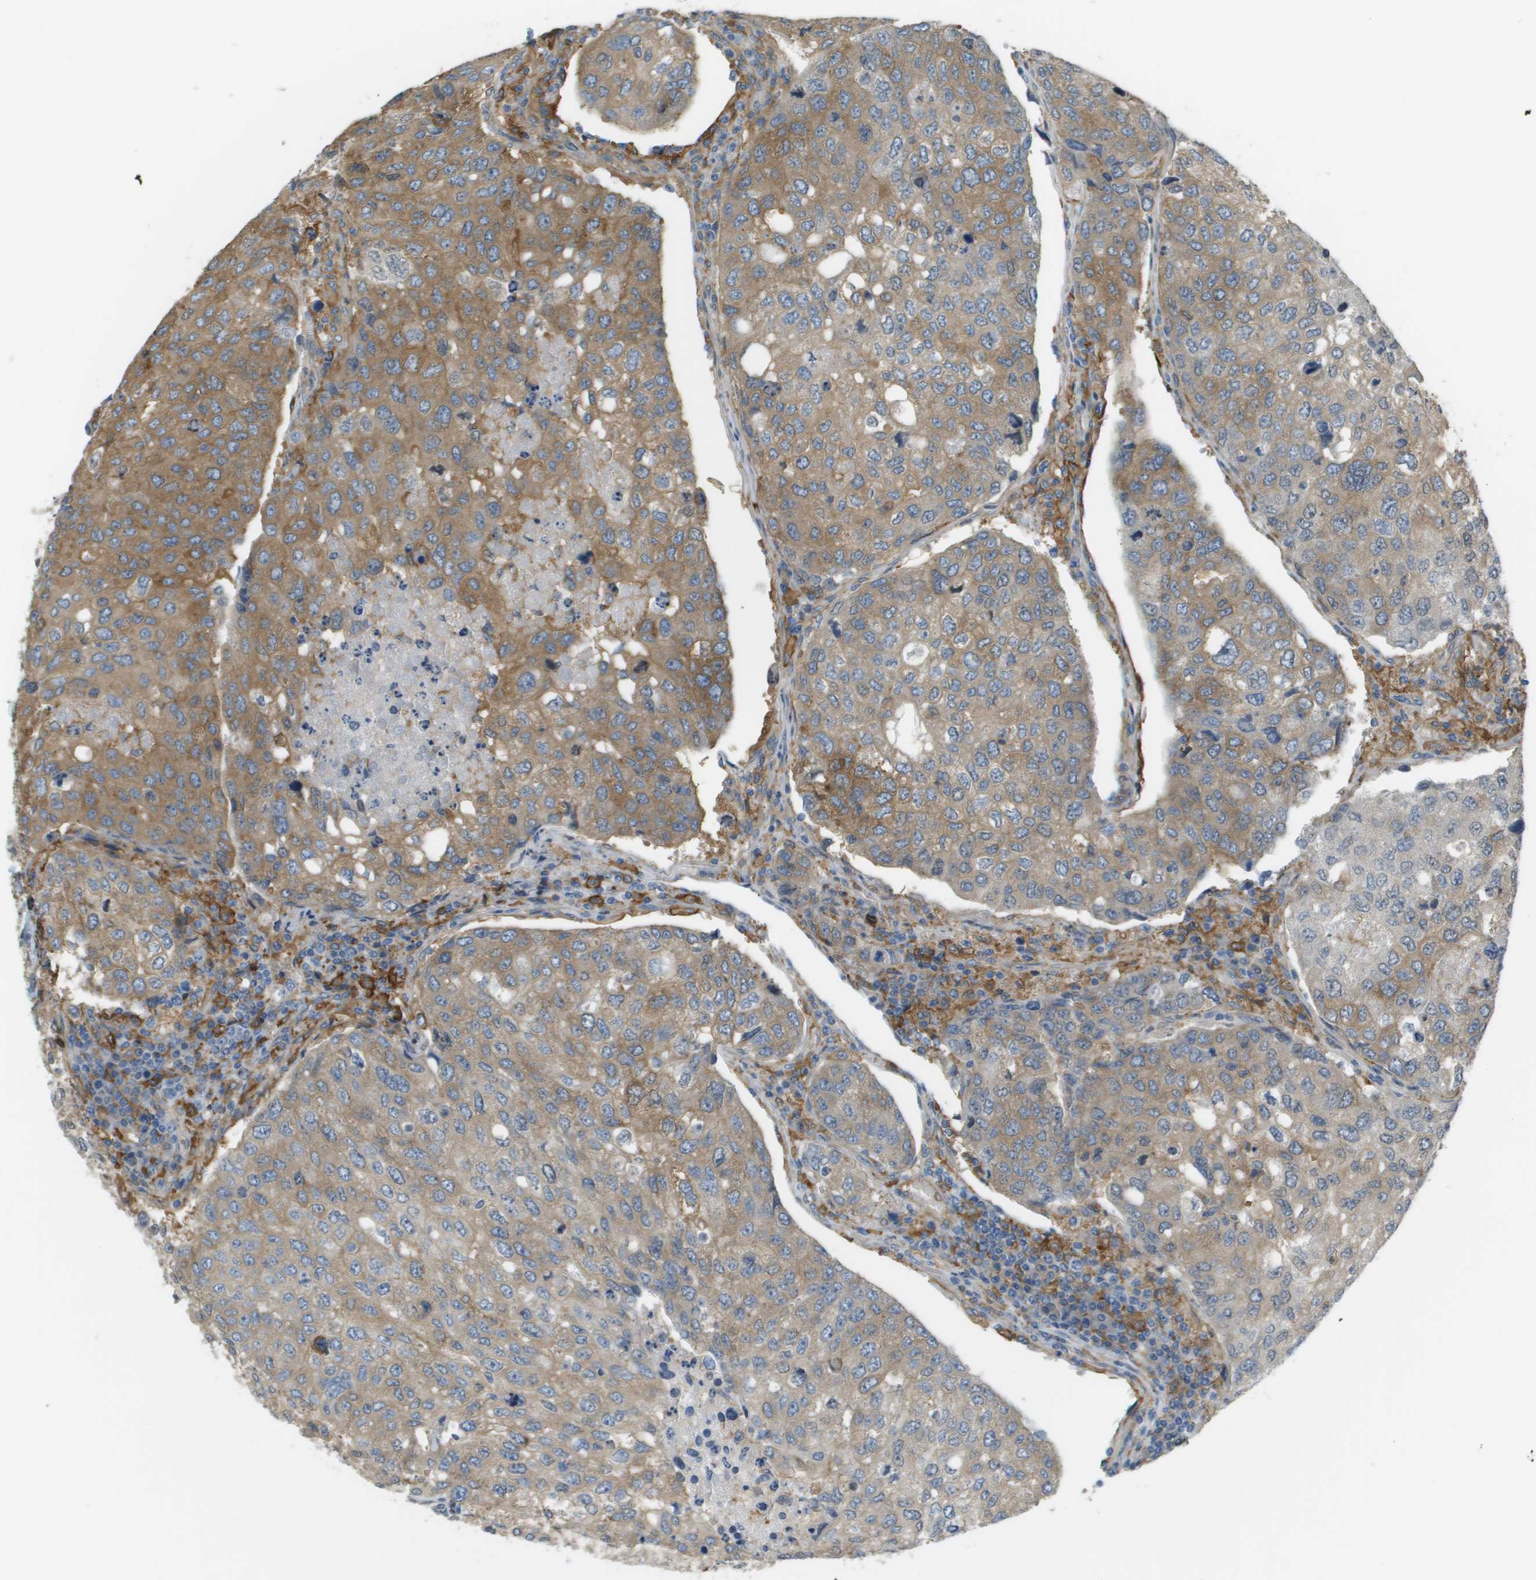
{"staining": {"intensity": "moderate", "quantity": ">75%", "location": "cytoplasmic/membranous"}, "tissue": "urothelial cancer", "cell_type": "Tumor cells", "image_type": "cancer", "snomed": [{"axis": "morphology", "description": "Urothelial carcinoma, High grade"}, {"axis": "topography", "description": "Lymph node"}, {"axis": "topography", "description": "Urinary bladder"}], "caption": "Immunohistochemical staining of urothelial cancer reveals moderate cytoplasmic/membranous protein positivity in about >75% of tumor cells.", "gene": "CORO1B", "patient": {"sex": "male", "age": 51}}